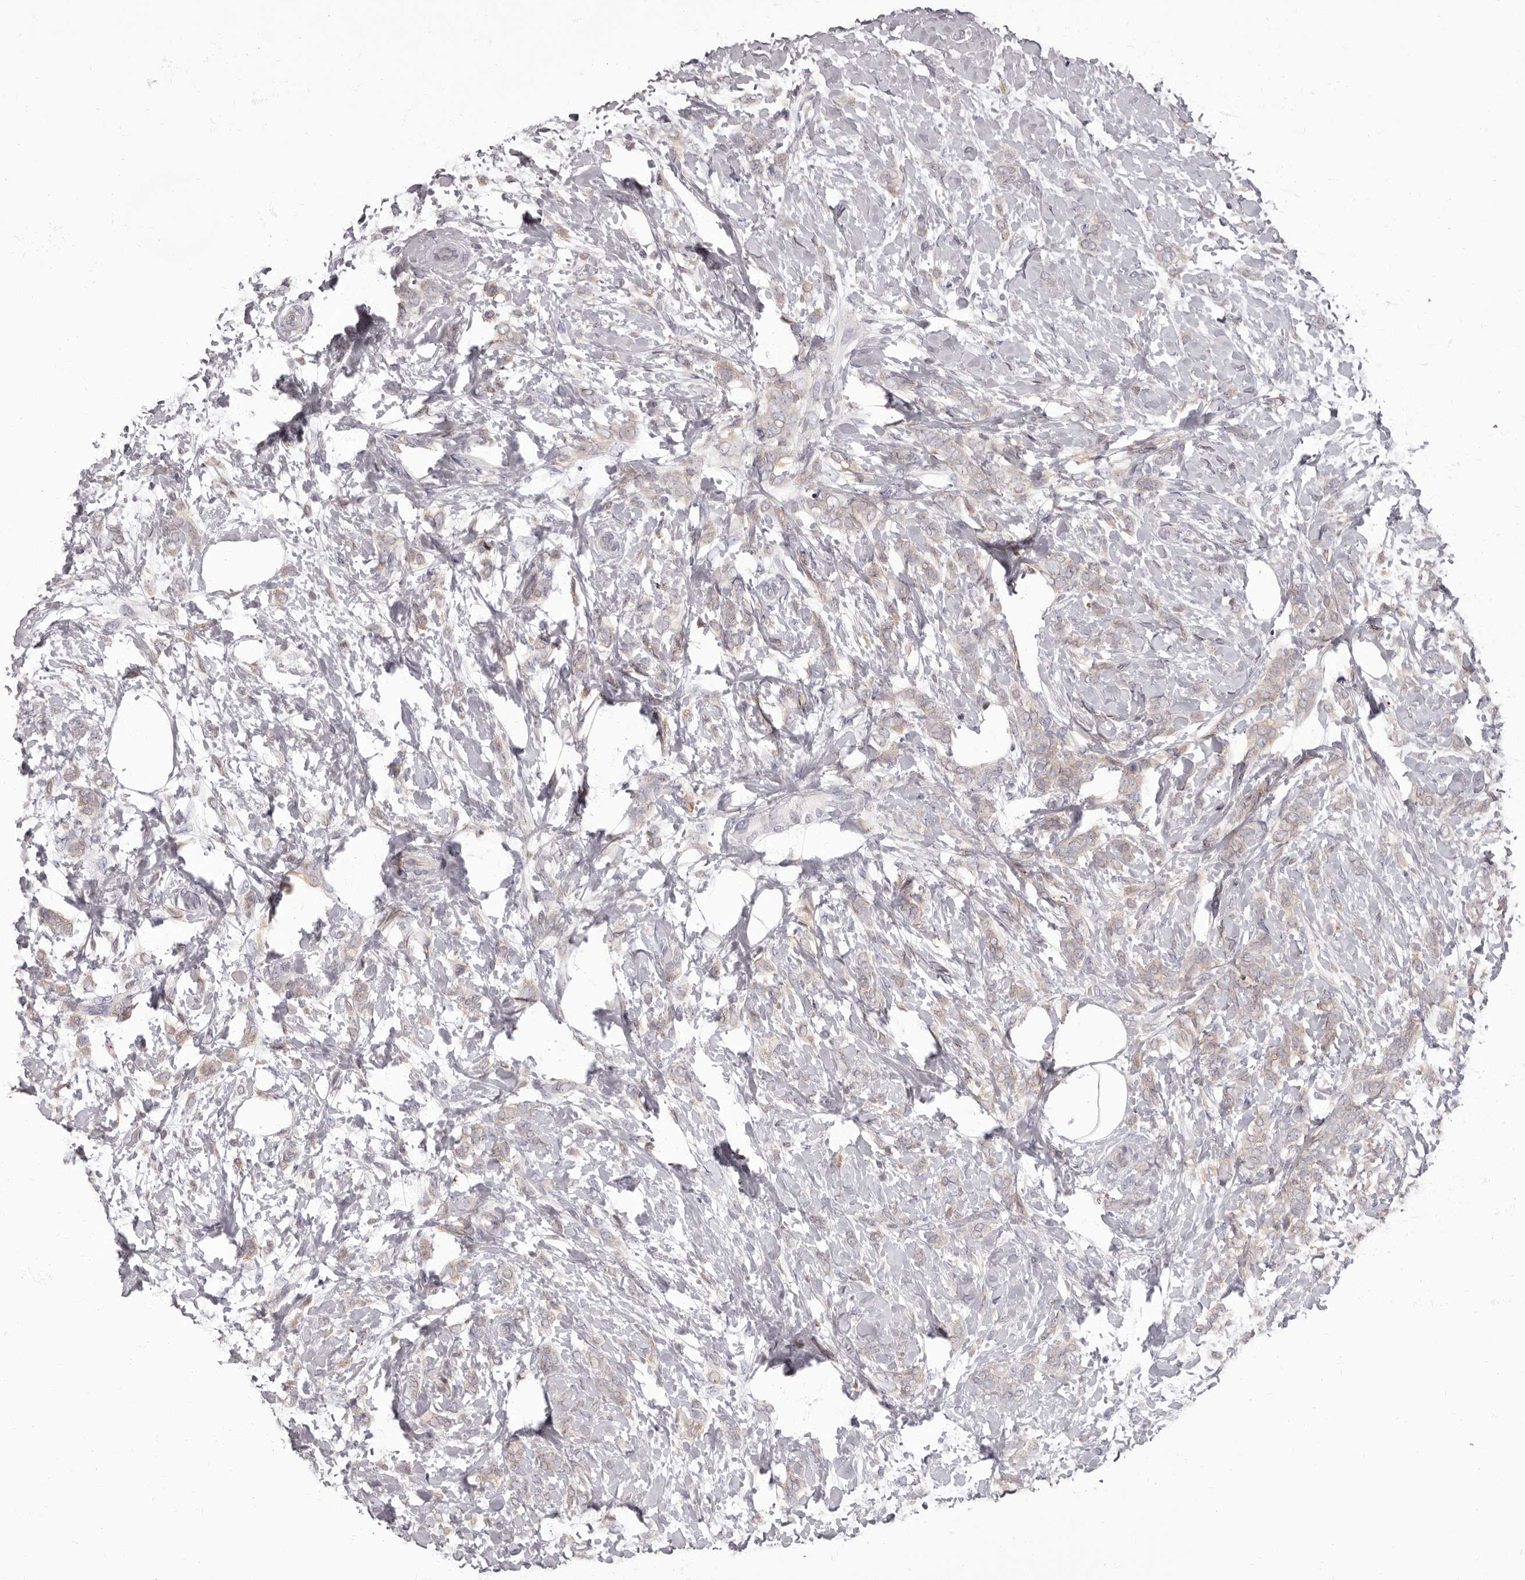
{"staining": {"intensity": "weak", "quantity": ">75%", "location": "cytoplasmic/membranous"}, "tissue": "breast cancer", "cell_type": "Tumor cells", "image_type": "cancer", "snomed": [{"axis": "morphology", "description": "Lobular carcinoma, in situ"}, {"axis": "morphology", "description": "Lobular carcinoma"}, {"axis": "topography", "description": "Breast"}], "caption": "An immunohistochemistry (IHC) photomicrograph of tumor tissue is shown. Protein staining in brown highlights weak cytoplasmic/membranous positivity in breast cancer within tumor cells. Immunohistochemistry (ihc) stains the protein of interest in brown and the nuclei are stained blue.", "gene": "APEH", "patient": {"sex": "female", "age": 41}}